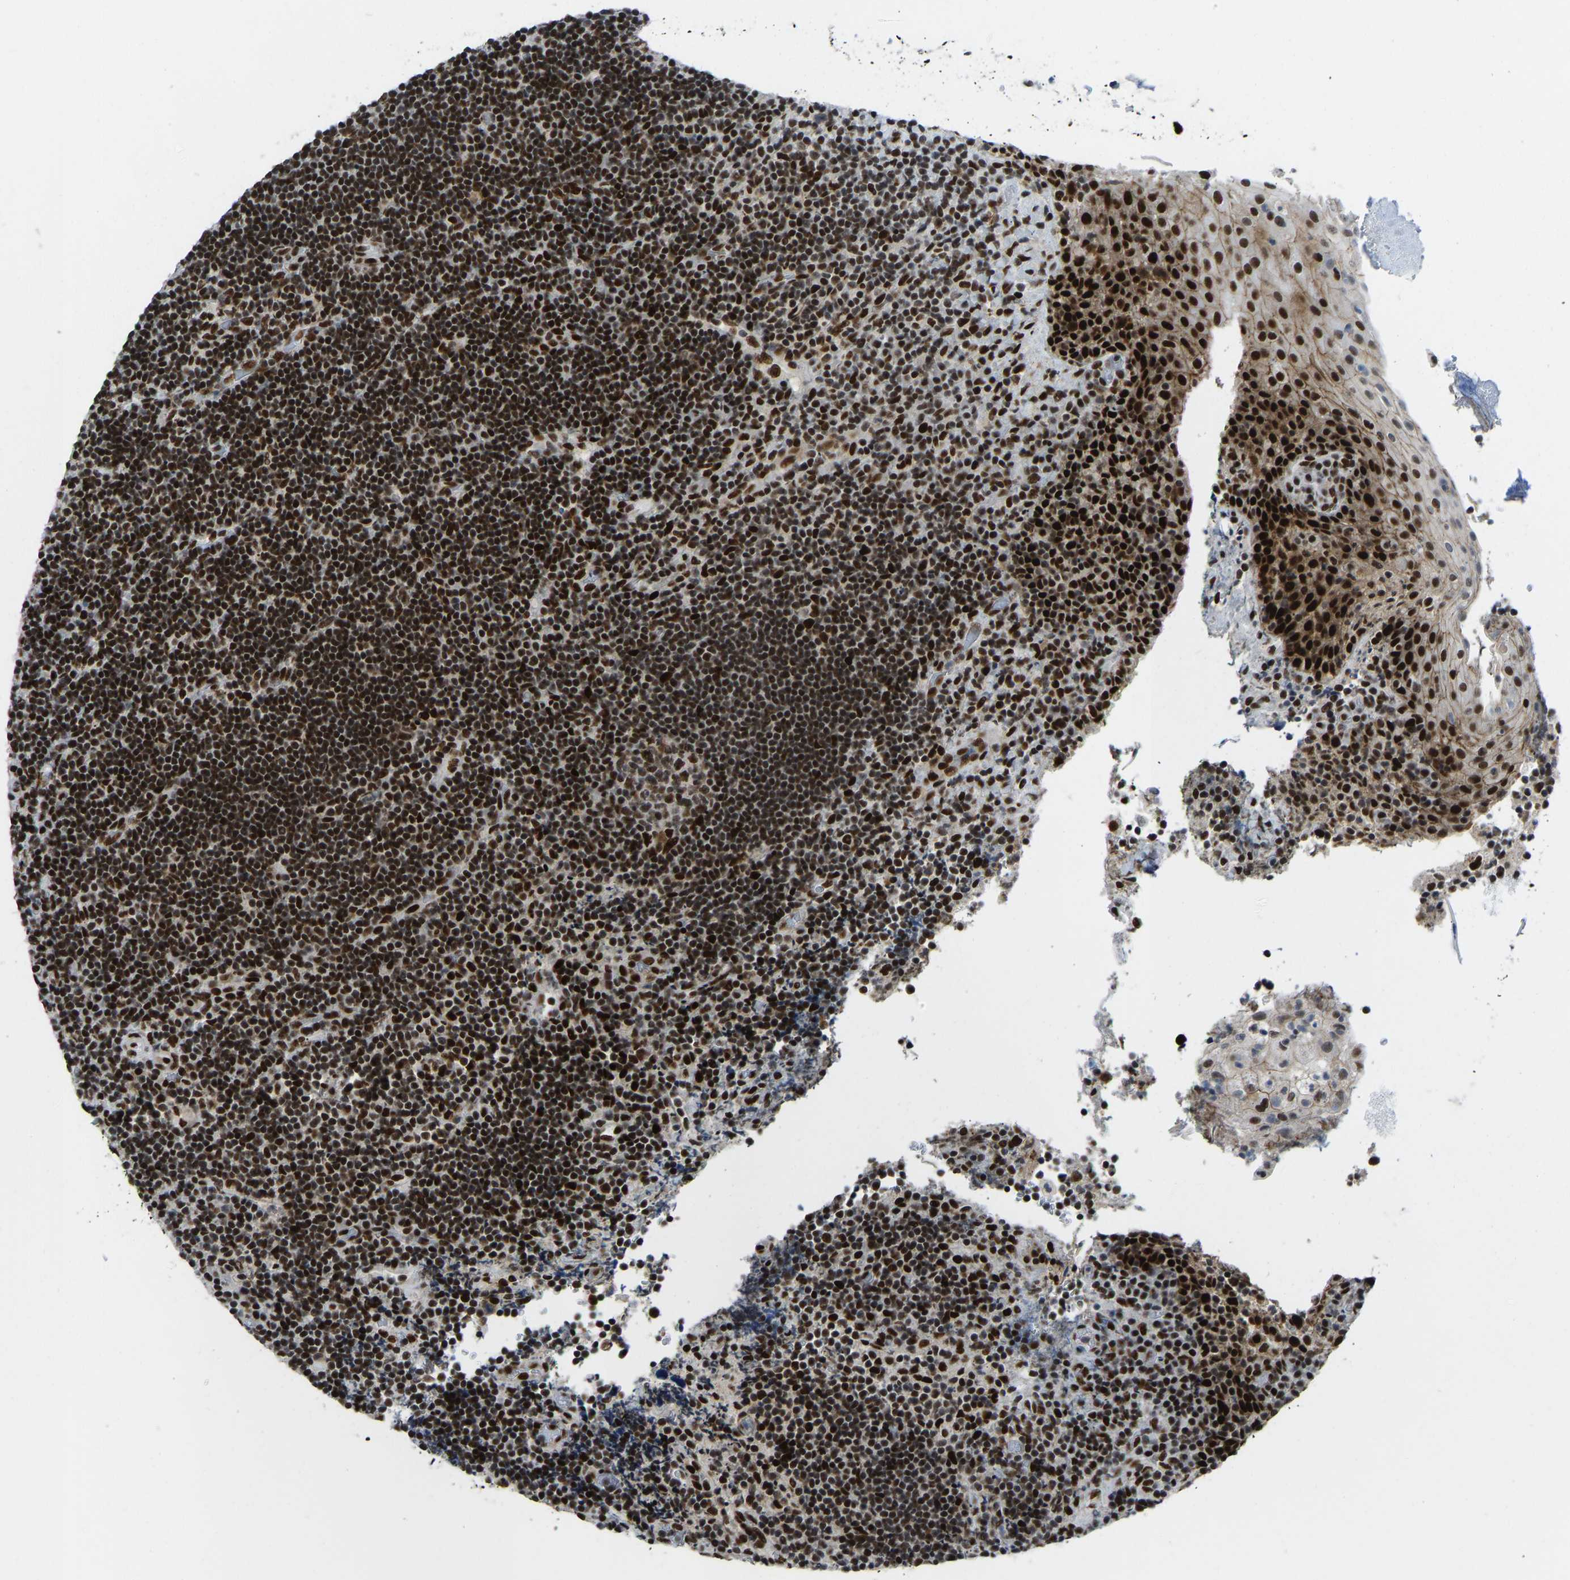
{"staining": {"intensity": "strong", "quantity": ">75%", "location": "nuclear"}, "tissue": "lymphoma", "cell_type": "Tumor cells", "image_type": "cancer", "snomed": [{"axis": "morphology", "description": "Malignant lymphoma, non-Hodgkin's type, High grade"}, {"axis": "topography", "description": "Tonsil"}], "caption": "High-grade malignant lymphoma, non-Hodgkin's type stained for a protein exhibits strong nuclear positivity in tumor cells.", "gene": "FOXK1", "patient": {"sex": "female", "age": 36}}